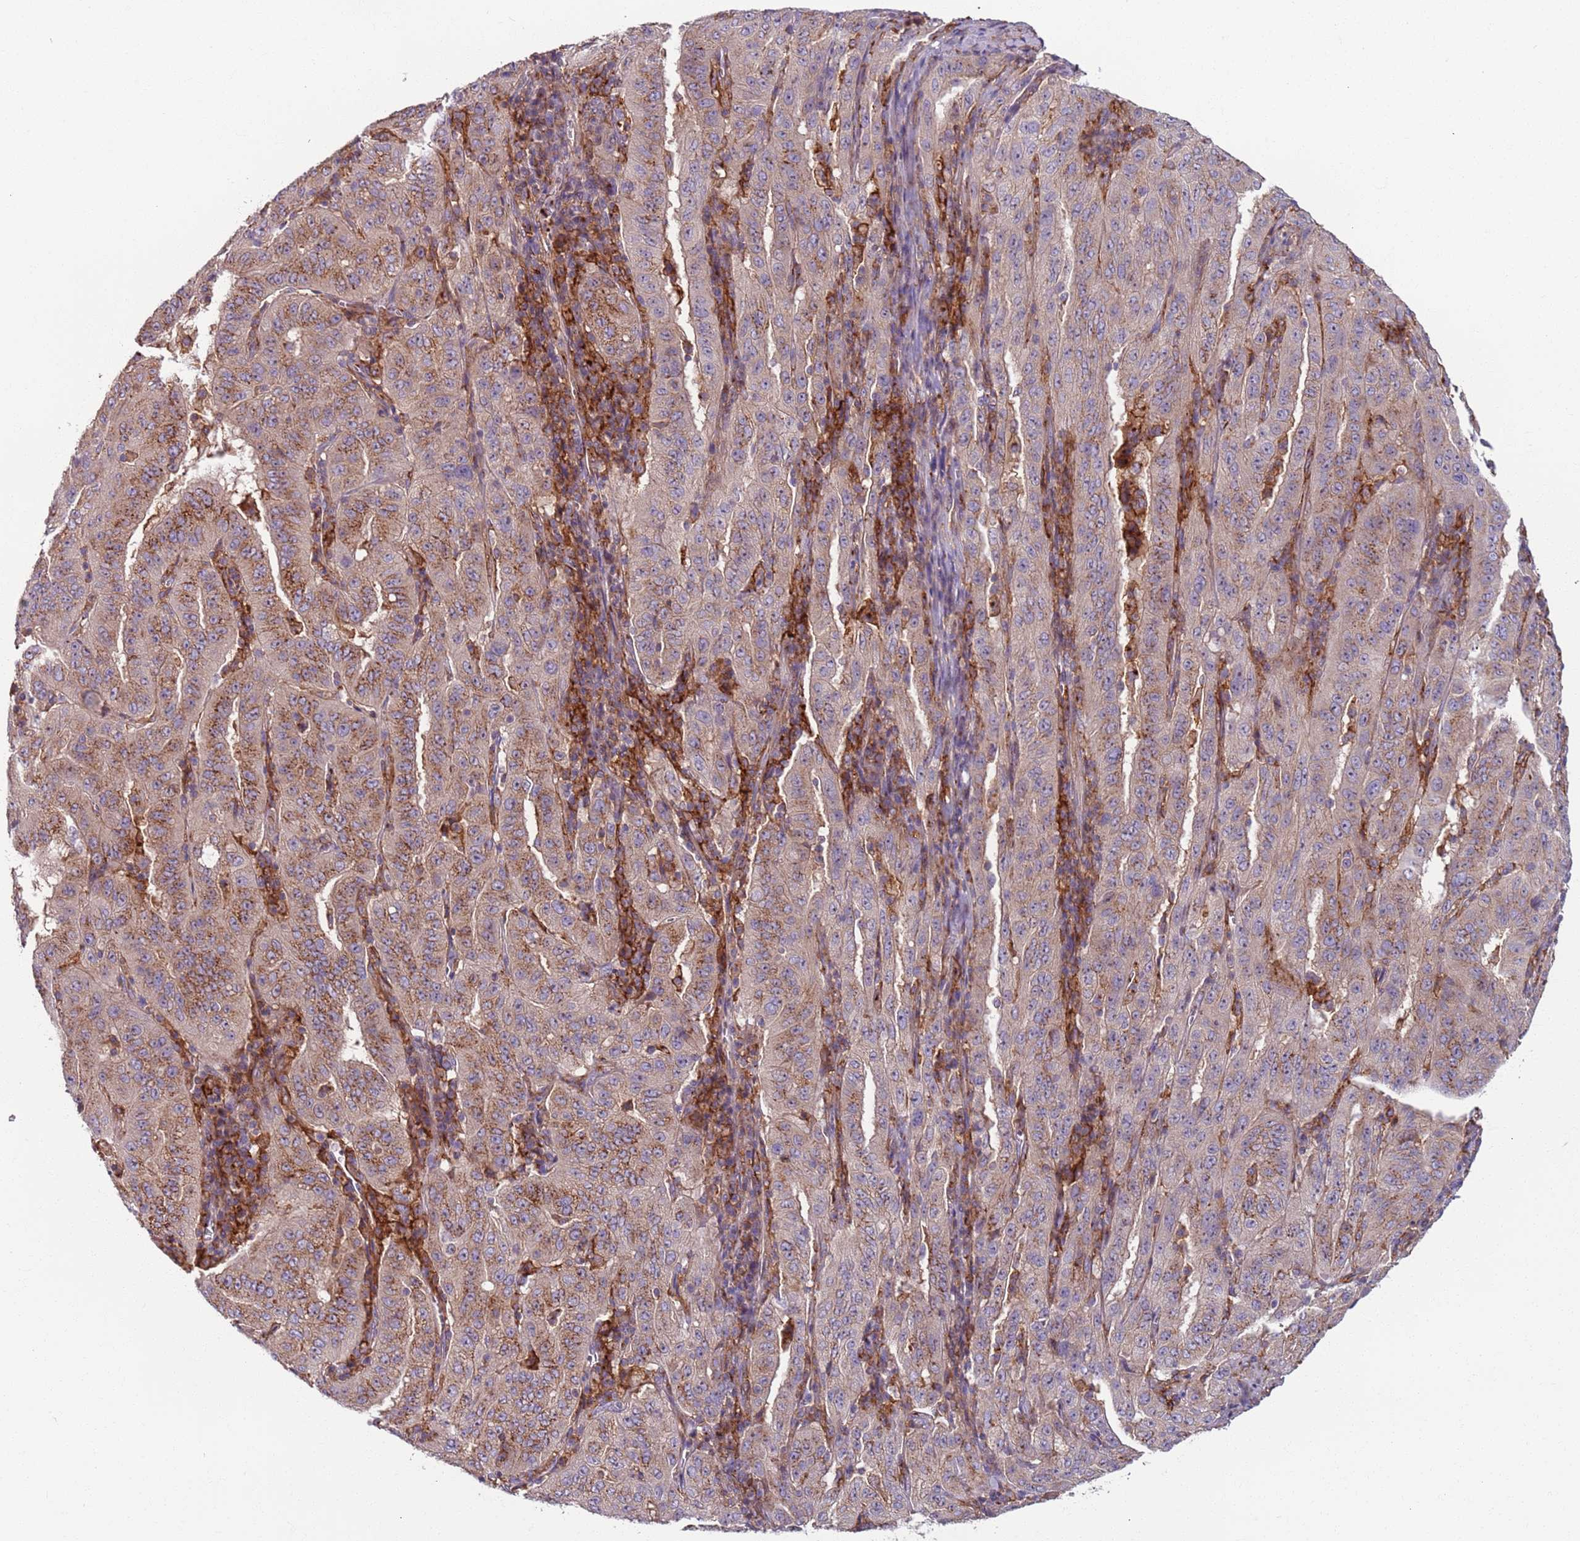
{"staining": {"intensity": "moderate", "quantity": "<25%", "location": "cytoplasmic/membranous"}, "tissue": "pancreatic cancer", "cell_type": "Tumor cells", "image_type": "cancer", "snomed": [{"axis": "morphology", "description": "Adenocarcinoma, NOS"}, {"axis": "topography", "description": "Pancreas"}], "caption": "Human pancreatic cancer stained with a brown dye demonstrates moderate cytoplasmic/membranous positive expression in about <25% of tumor cells.", "gene": "AKTIP", "patient": {"sex": "male", "age": 63}}